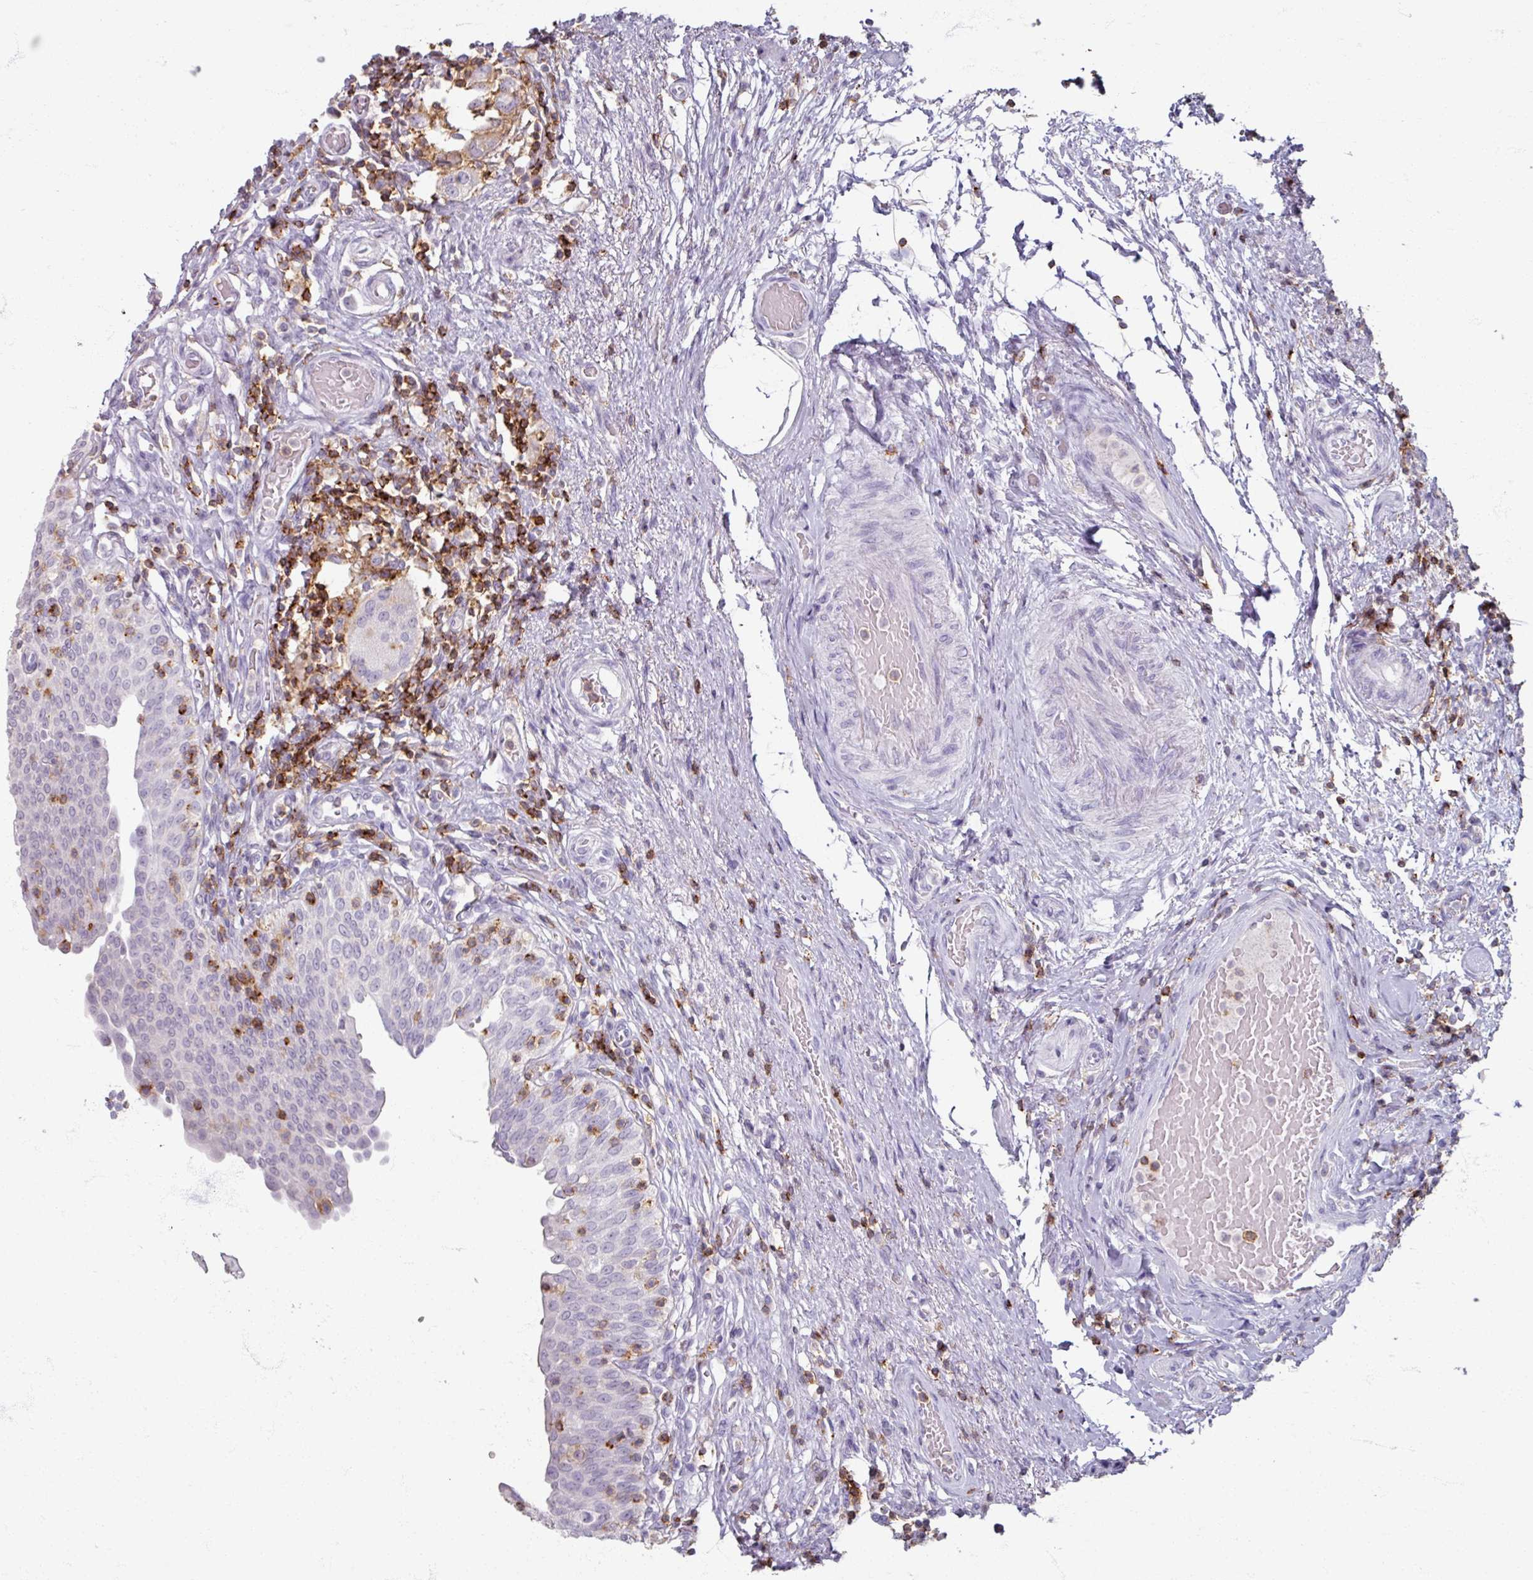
{"staining": {"intensity": "negative", "quantity": "none", "location": "none"}, "tissue": "urinary bladder", "cell_type": "Urothelial cells", "image_type": "normal", "snomed": [{"axis": "morphology", "description": "Normal tissue, NOS"}, {"axis": "topography", "description": "Urinary bladder"}], "caption": "Immunohistochemistry photomicrograph of benign urinary bladder: urinary bladder stained with DAB (3,3'-diaminobenzidine) shows no significant protein staining in urothelial cells. (DAB (3,3'-diaminobenzidine) immunohistochemistry visualized using brightfield microscopy, high magnification).", "gene": "PTPRC", "patient": {"sex": "male", "age": 71}}